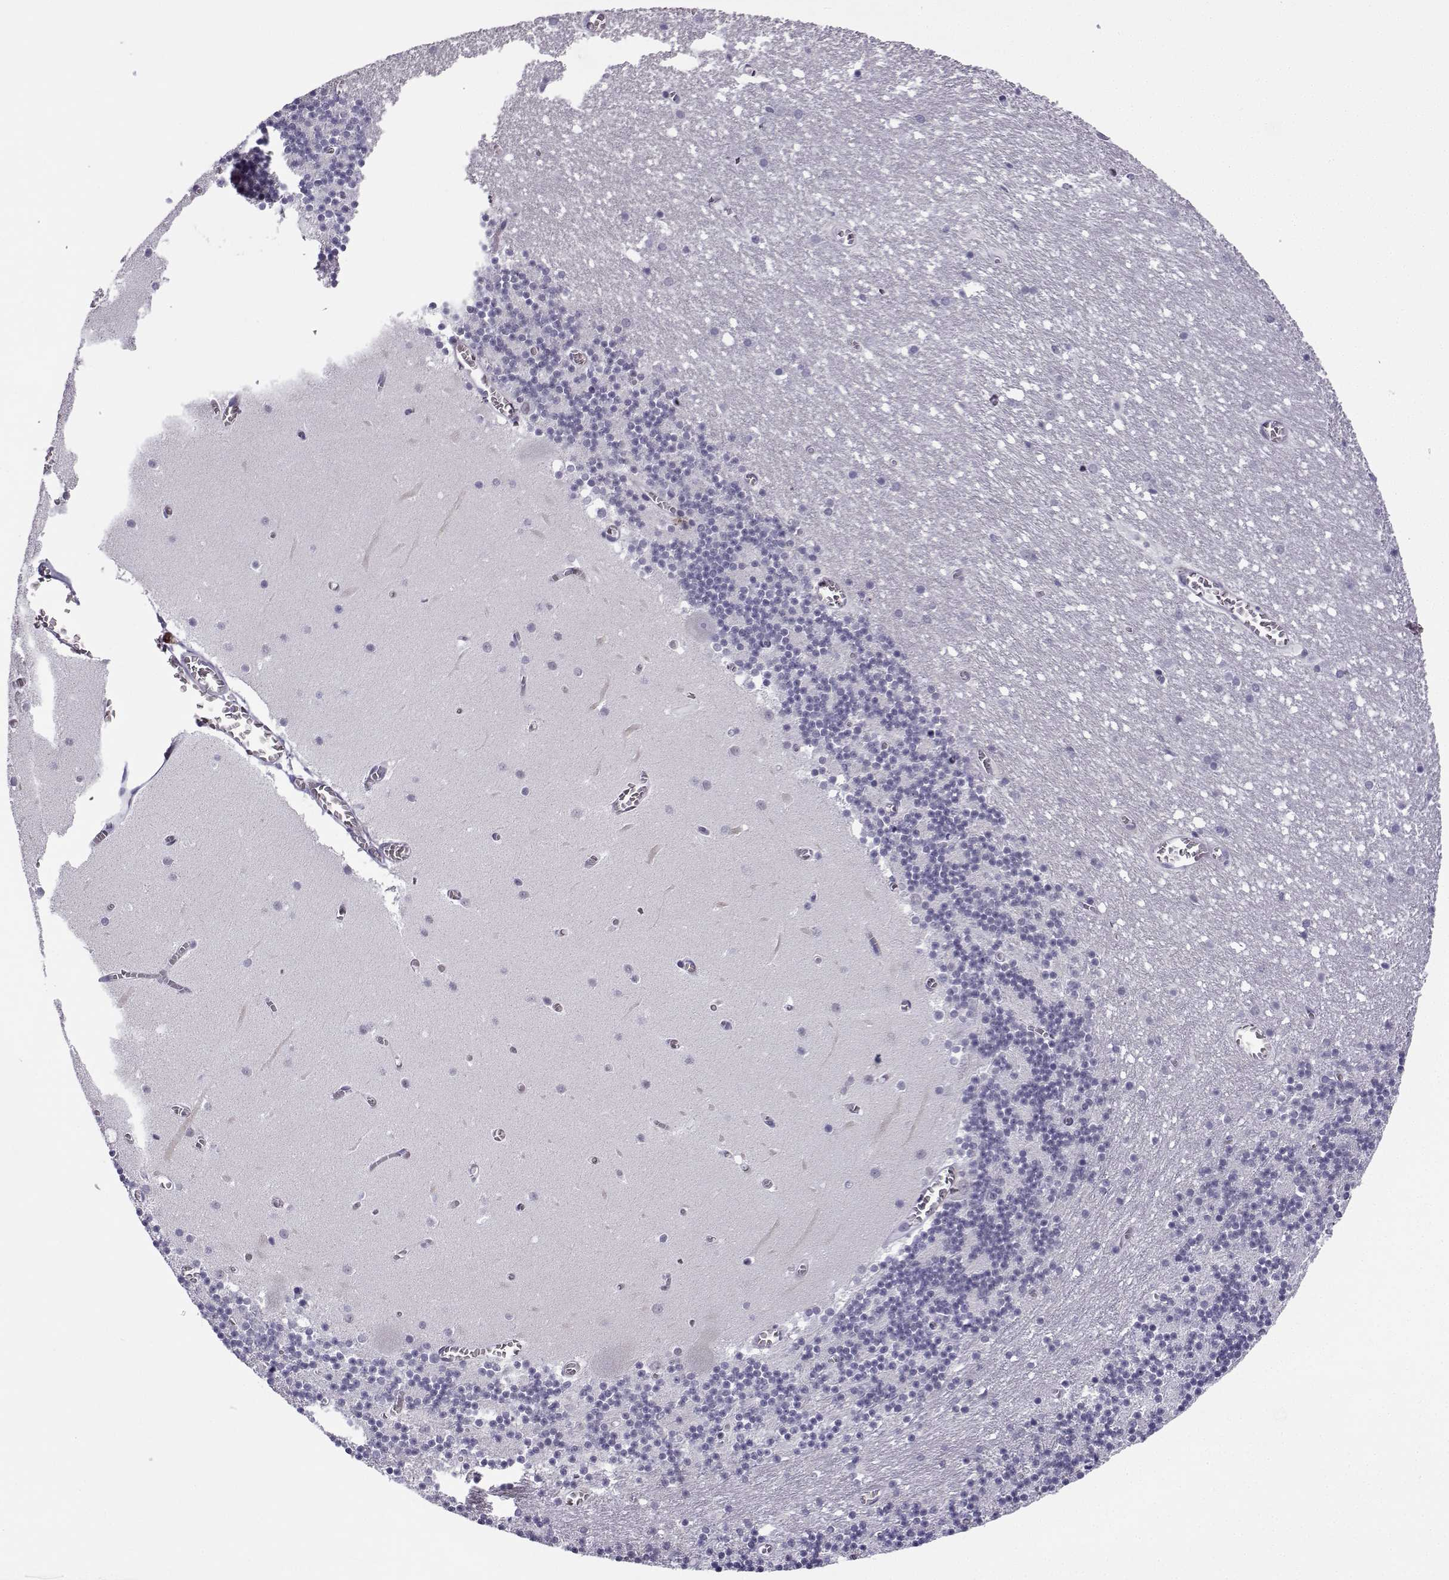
{"staining": {"intensity": "negative", "quantity": "none", "location": "none"}, "tissue": "cerebellum", "cell_type": "Cells in granular layer", "image_type": "normal", "snomed": [{"axis": "morphology", "description": "Normal tissue, NOS"}, {"axis": "topography", "description": "Cerebellum"}], "caption": "Unremarkable cerebellum was stained to show a protein in brown. There is no significant expression in cells in granular layer. (DAB immunohistochemistry (IHC), high magnification).", "gene": "MRGBP", "patient": {"sex": "female", "age": 28}}